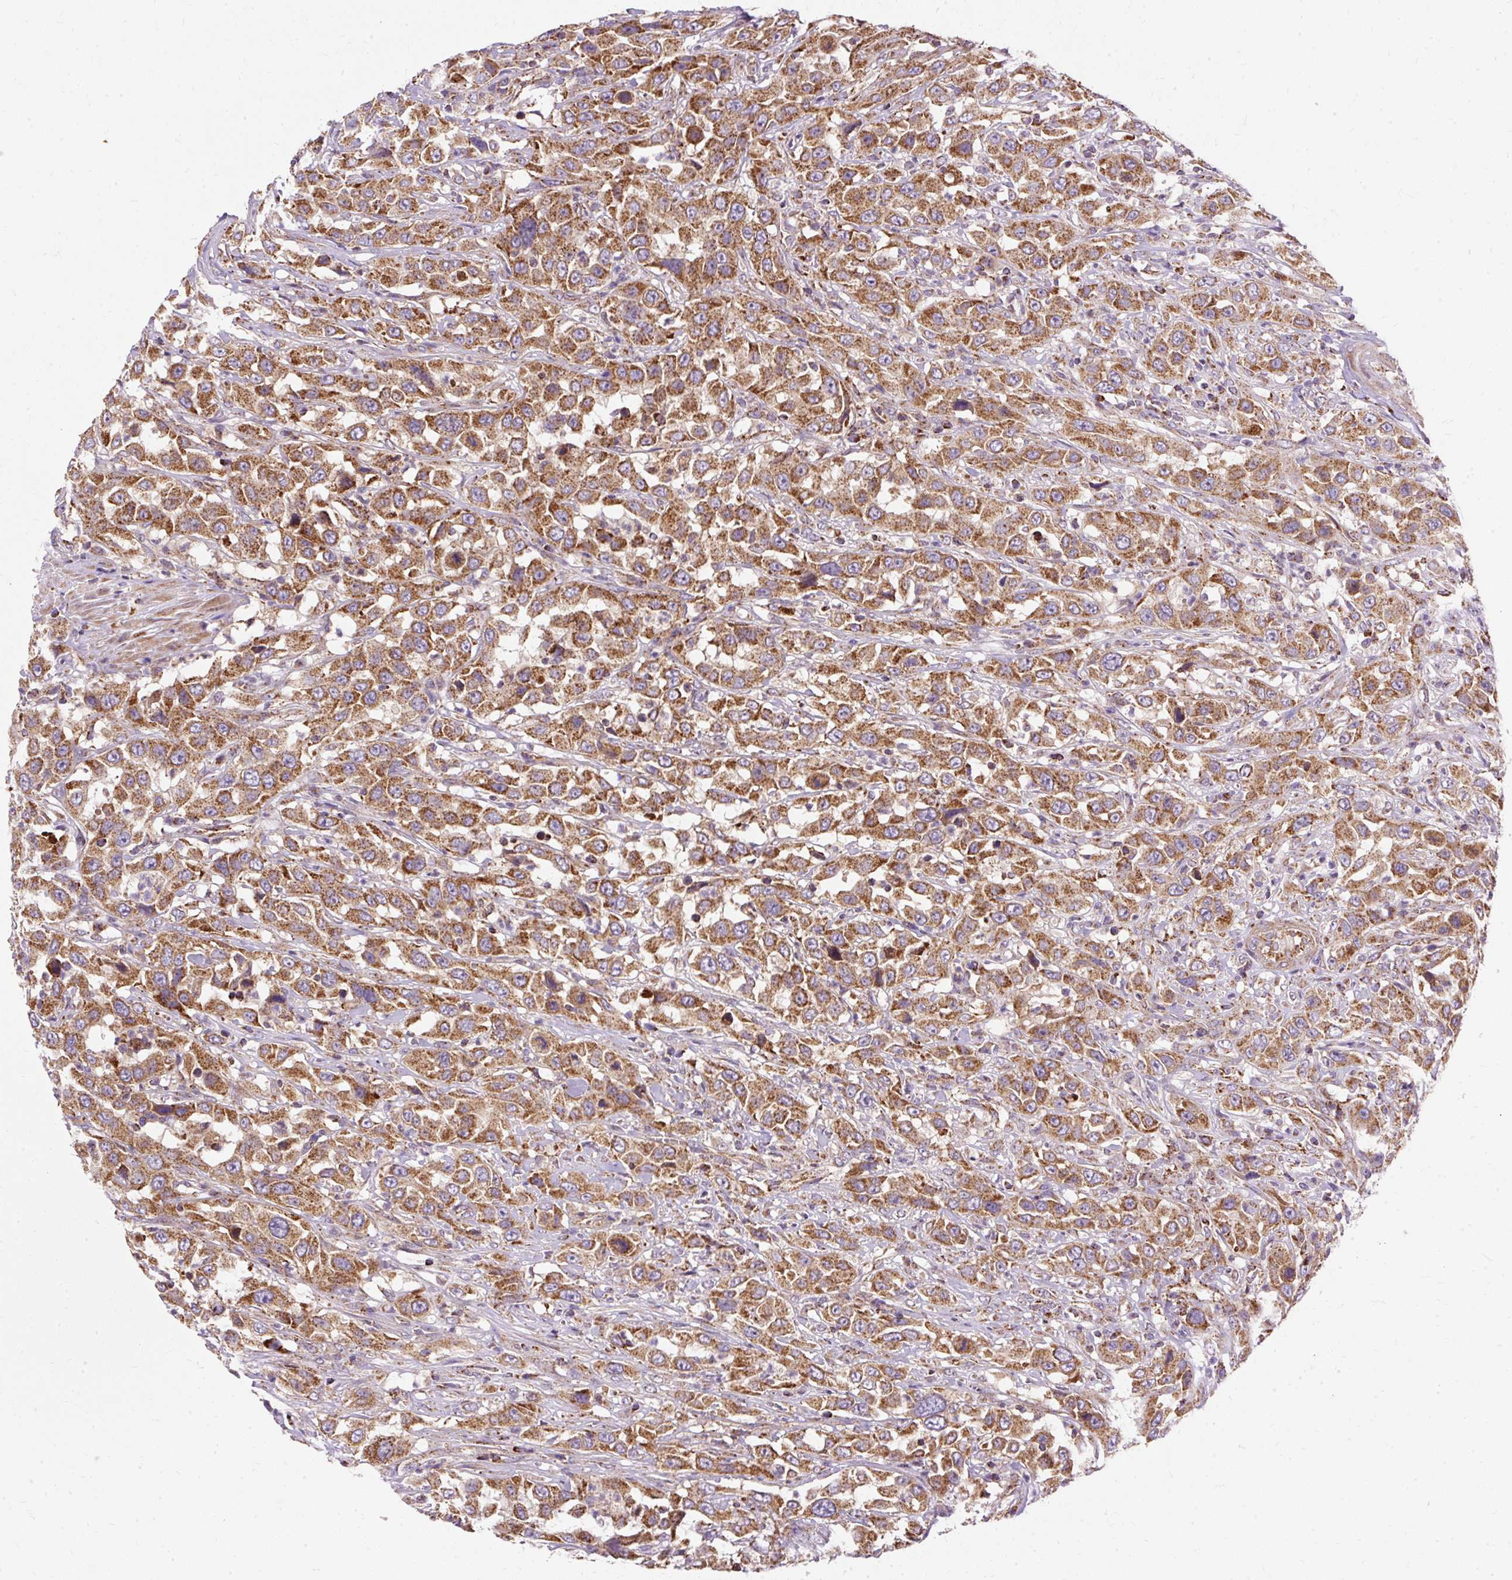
{"staining": {"intensity": "strong", "quantity": ">75%", "location": "cytoplasmic/membranous"}, "tissue": "urothelial cancer", "cell_type": "Tumor cells", "image_type": "cancer", "snomed": [{"axis": "morphology", "description": "Urothelial carcinoma, High grade"}, {"axis": "topography", "description": "Urinary bladder"}], "caption": "A brown stain shows strong cytoplasmic/membranous positivity of a protein in human urothelial cancer tumor cells. (Brightfield microscopy of DAB IHC at high magnification).", "gene": "CEP290", "patient": {"sex": "male", "age": 61}}